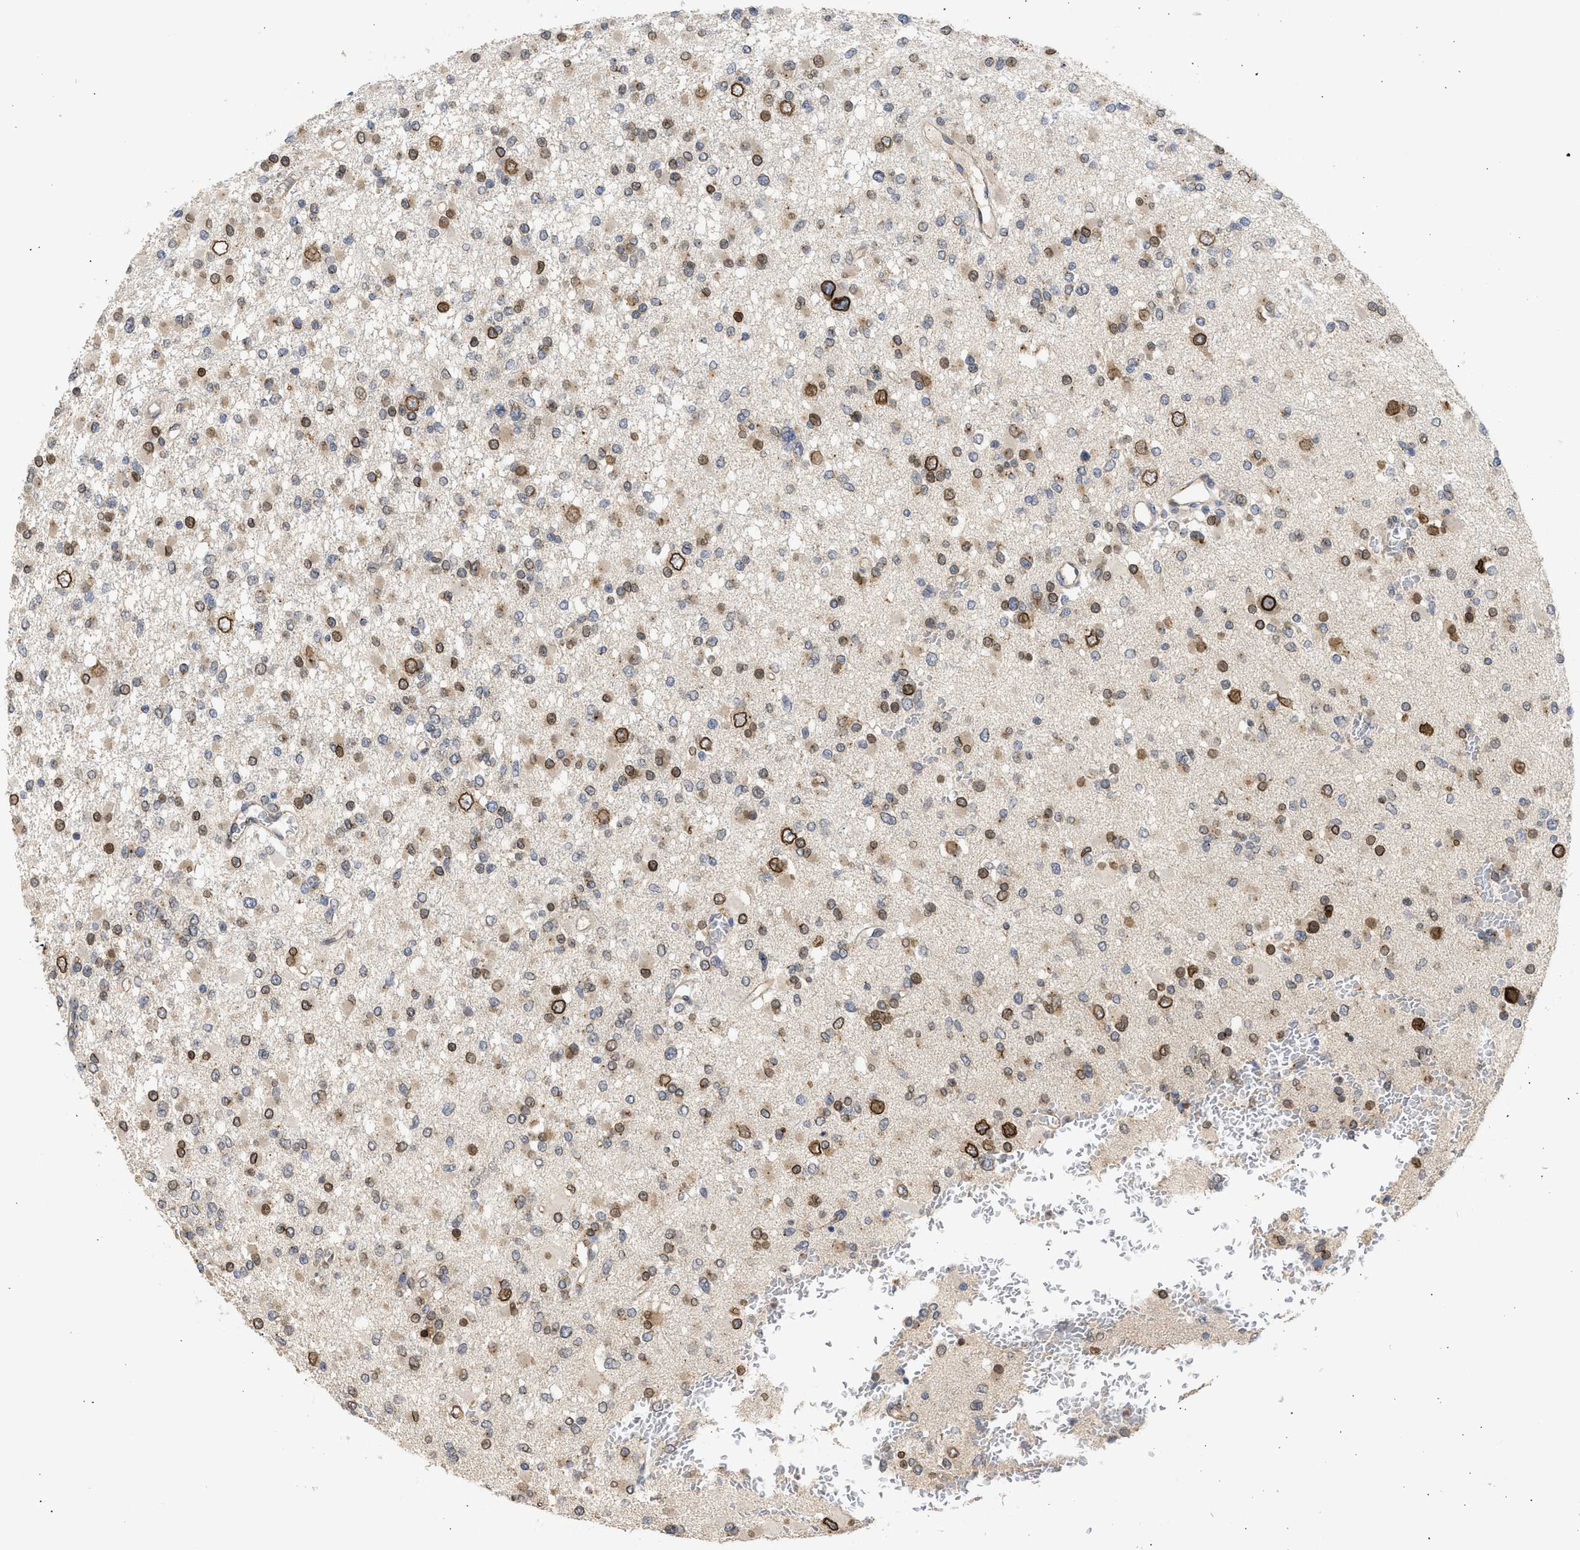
{"staining": {"intensity": "moderate", "quantity": "25%-75%", "location": "nuclear"}, "tissue": "glioma", "cell_type": "Tumor cells", "image_type": "cancer", "snomed": [{"axis": "morphology", "description": "Glioma, malignant, Low grade"}, {"axis": "topography", "description": "Brain"}], "caption": "Human malignant low-grade glioma stained with a brown dye demonstrates moderate nuclear positive positivity in approximately 25%-75% of tumor cells.", "gene": "DNAJC1", "patient": {"sex": "female", "age": 22}}